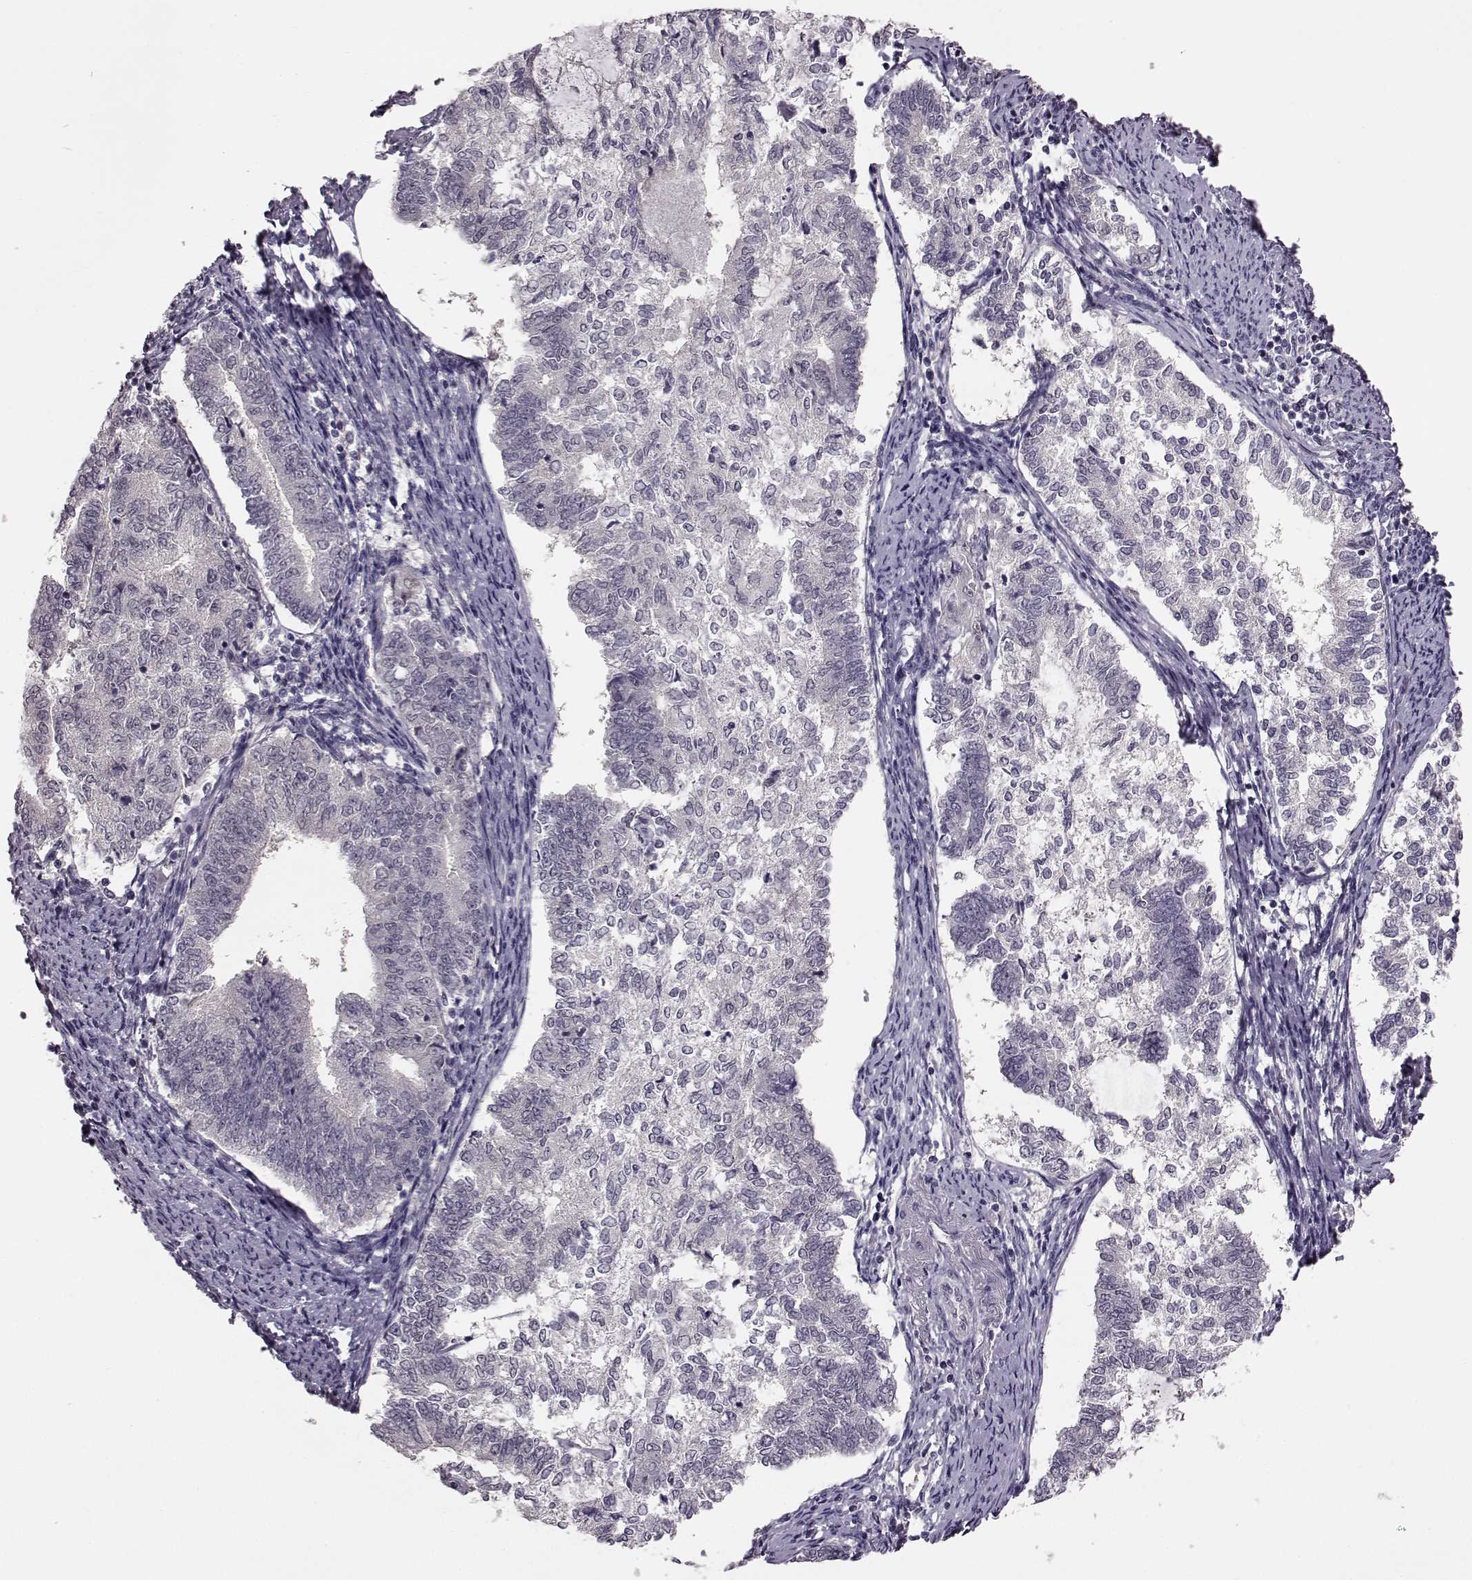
{"staining": {"intensity": "negative", "quantity": "none", "location": "none"}, "tissue": "endometrial cancer", "cell_type": "Tumor cells", "image_type": "cancer", "snomed": [{"axis": "morphology", "description": "Adenocarcinoma, NOS"}, {"axis": "topography", "description": "Endometrium"}], "caption": "An immunohistochemistry micrograph of adenocarcinoma (endometrial) is shown. There is no staining in tumor cells of adenocarcinoma (endometrial).", "gene": "C10orf62", "patient": {"sex": "female", "age": 65}}